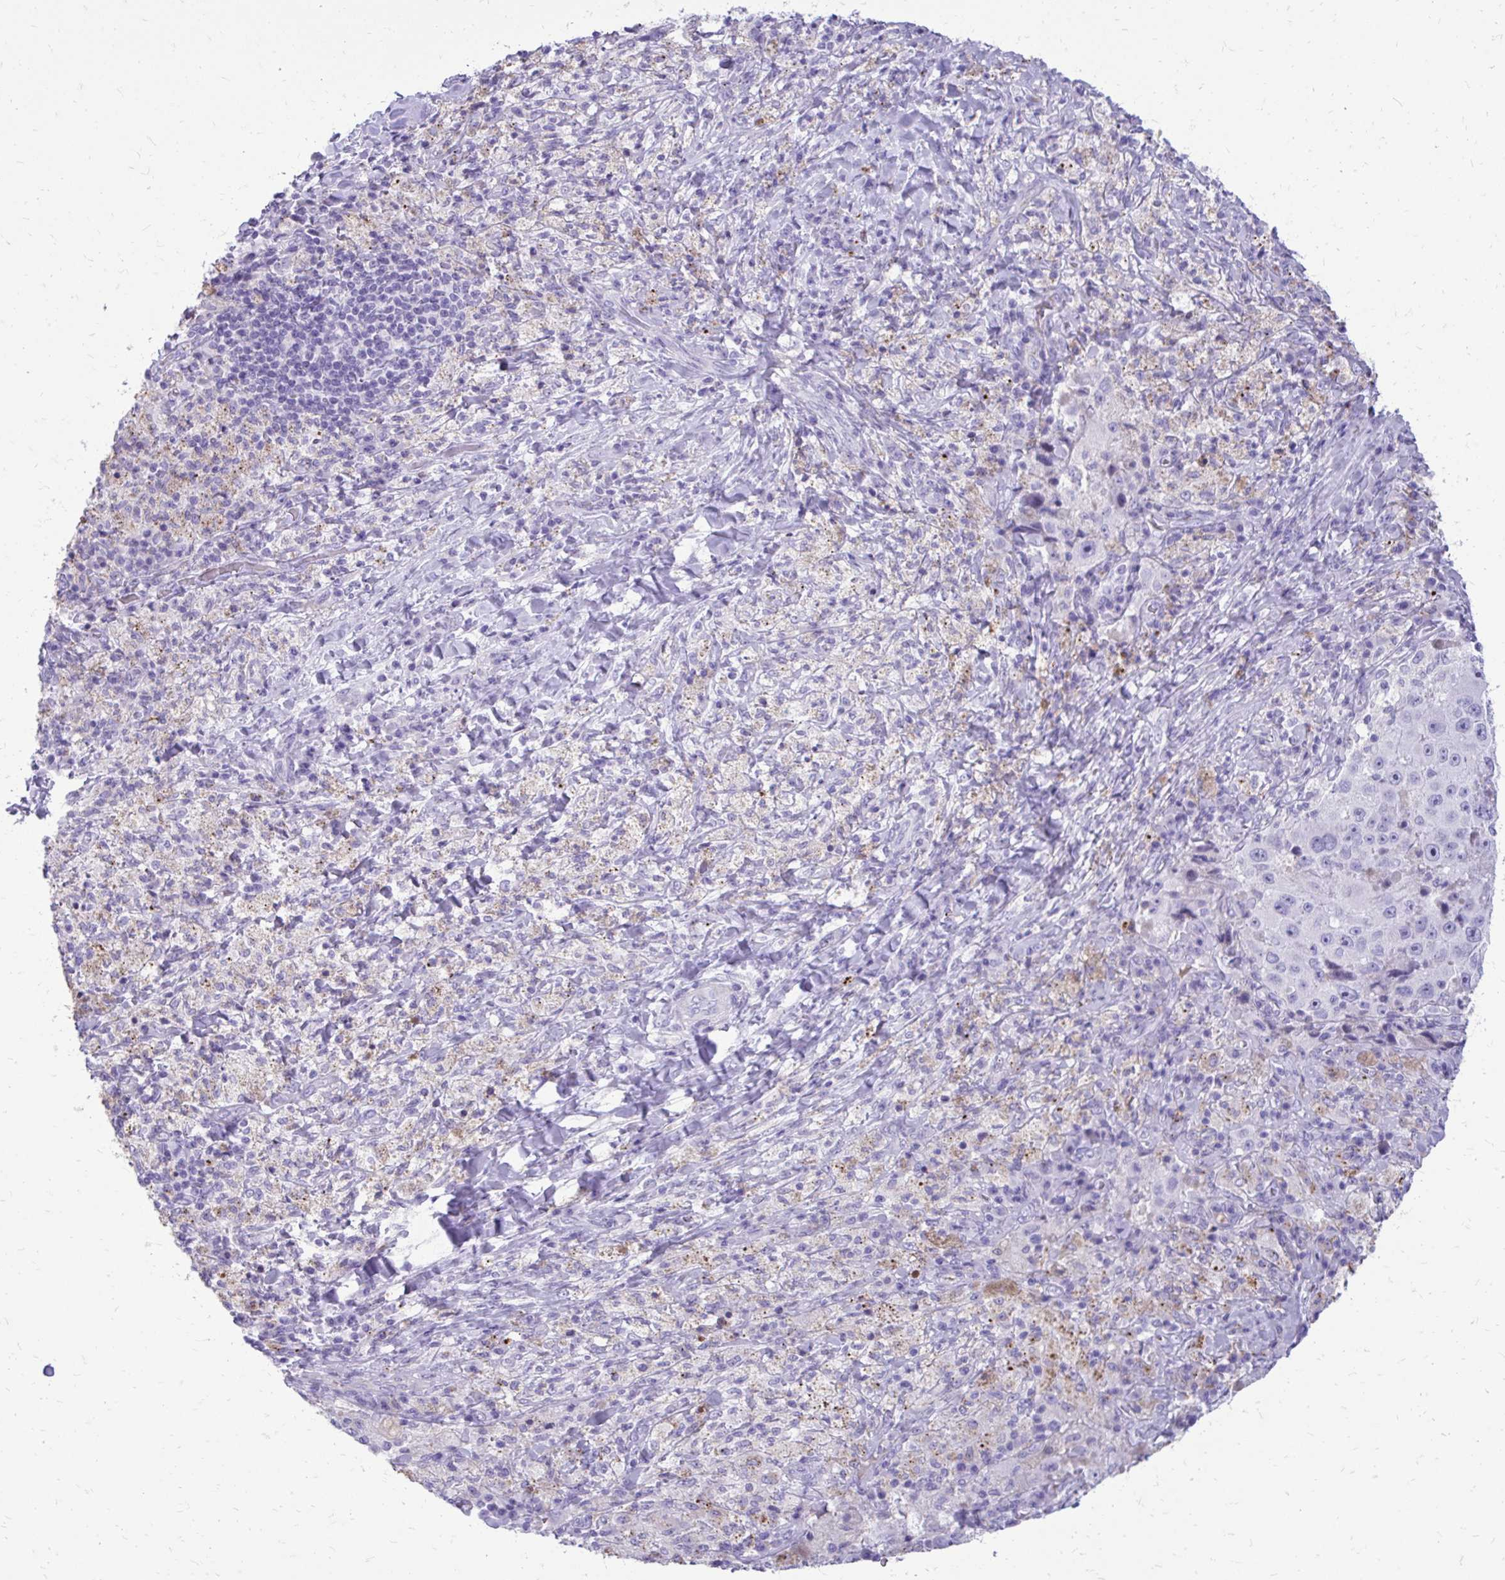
{"staining": {"intensity": "negative", "quantity": "none", "location": "none"}, "tissue": "melanoma", "cell_type": "Tumor cells", "image_type": "cancer", "snomed": [{"axis": "morphology", "description": "Malignant melanoma, Metastatic site"}, {"axis": "topography", "description": "Lymph node"}], "caption": "Immunohistochemistry (IHC) of malignant melanoma (metastatic site) reveals no positivity in tumor cells.", "gene": "SIGLEC11", "patient": {"sex": "male", "age": 62}}